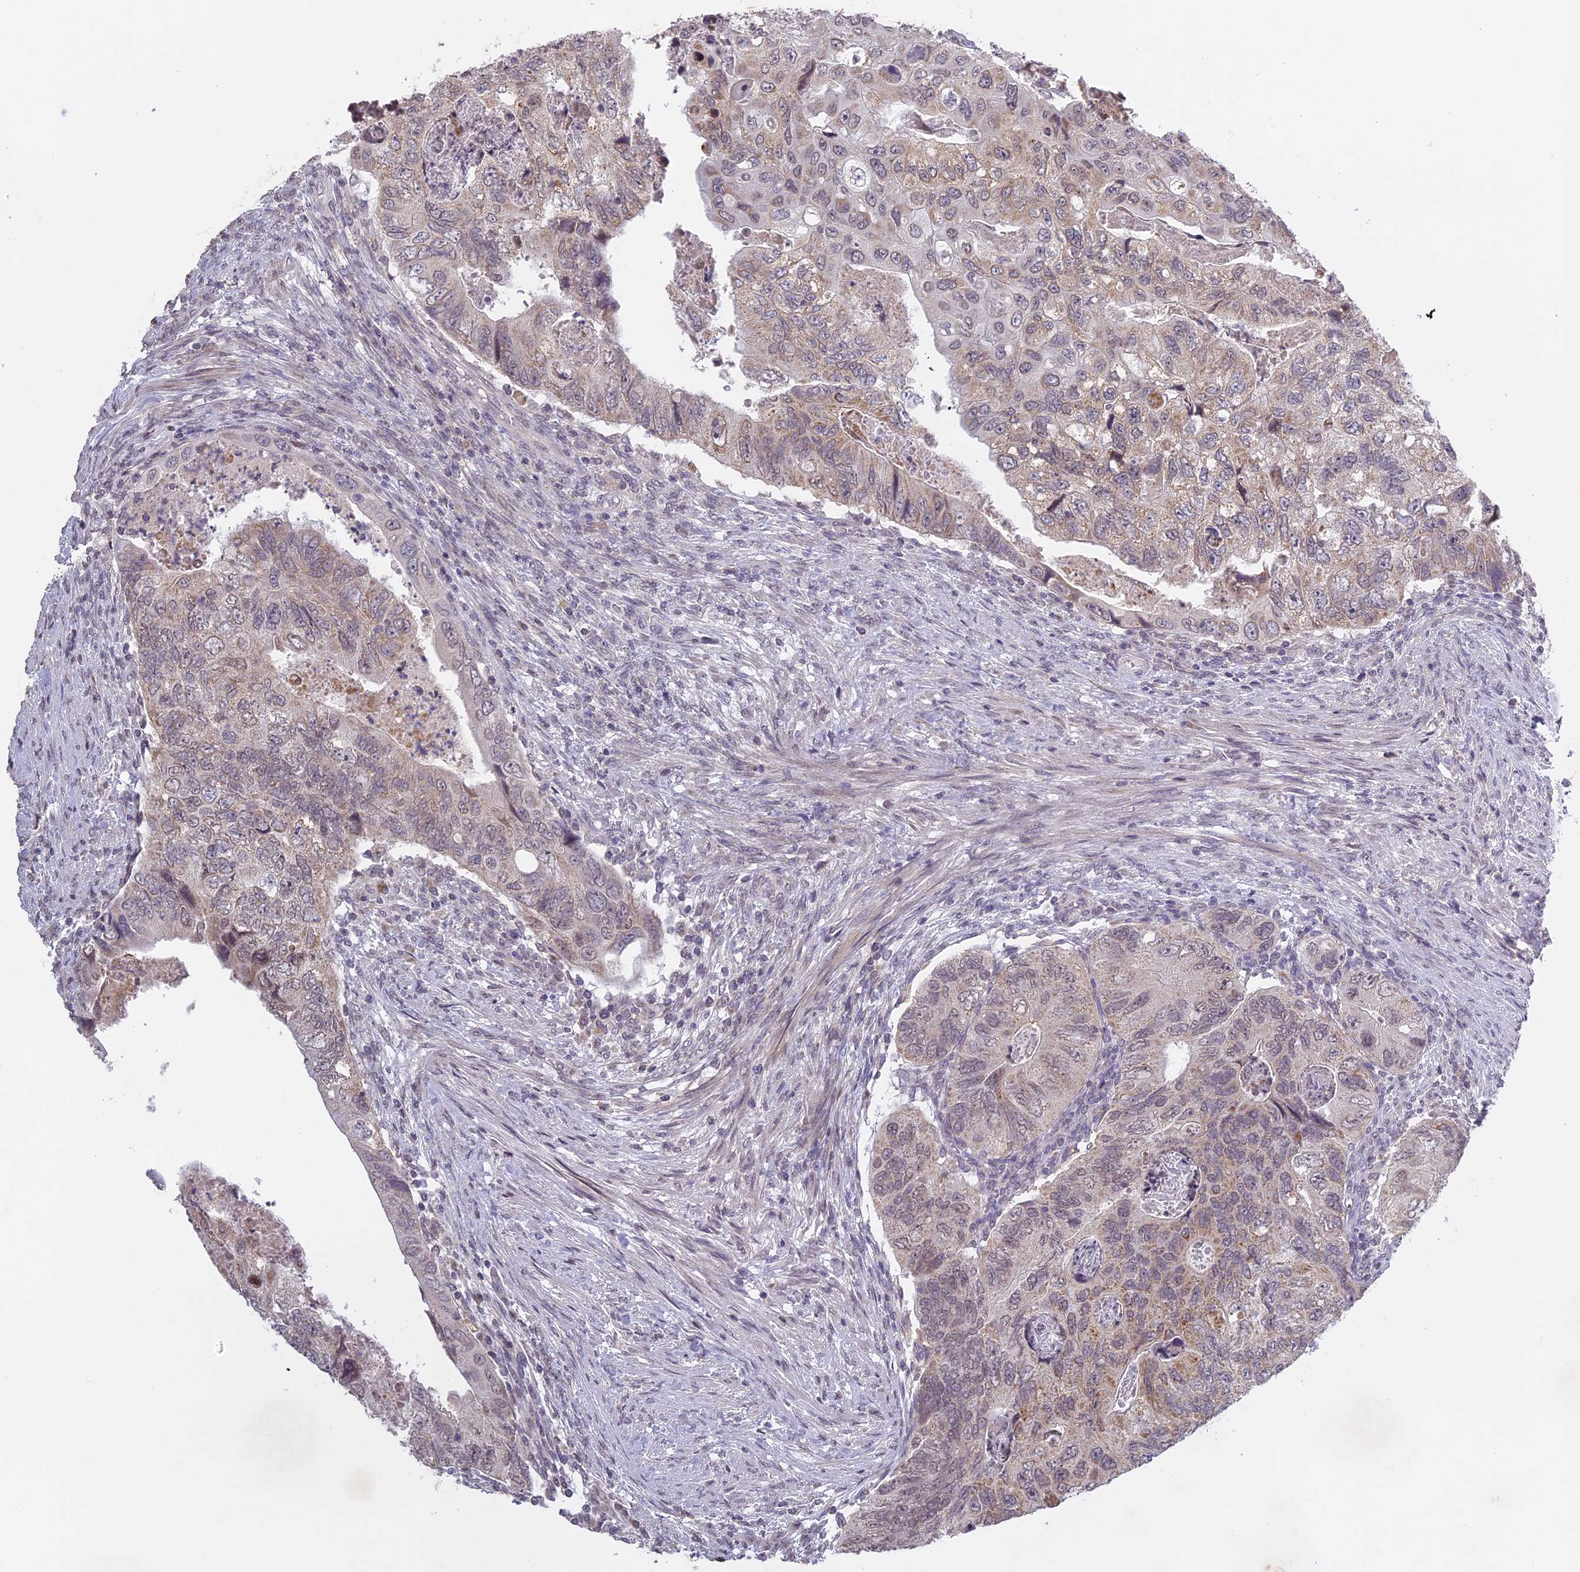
{"staining": {"intensity": "weak", "quantity": "25%-75%", "location": "cytoplasmic/membranous"}, "tissue": "colorectal cancer", "cell_type": "Tumor cells", "image_type": "cancer", "snomed": [{"axis": "morphology", "description": "Adenocarcinoma, NOS"}, {"axis": "topography", "description": "Rectum"}], "caption": "Colorectal cancer (adenocarcinoma) stained with a brown dye demonstrates weak cytoplasmic/membranous positive expression in approximately 25%-75% of tumor cells.", "gene": "ERG28", "patient": {"sex": "male", "age": 63}}